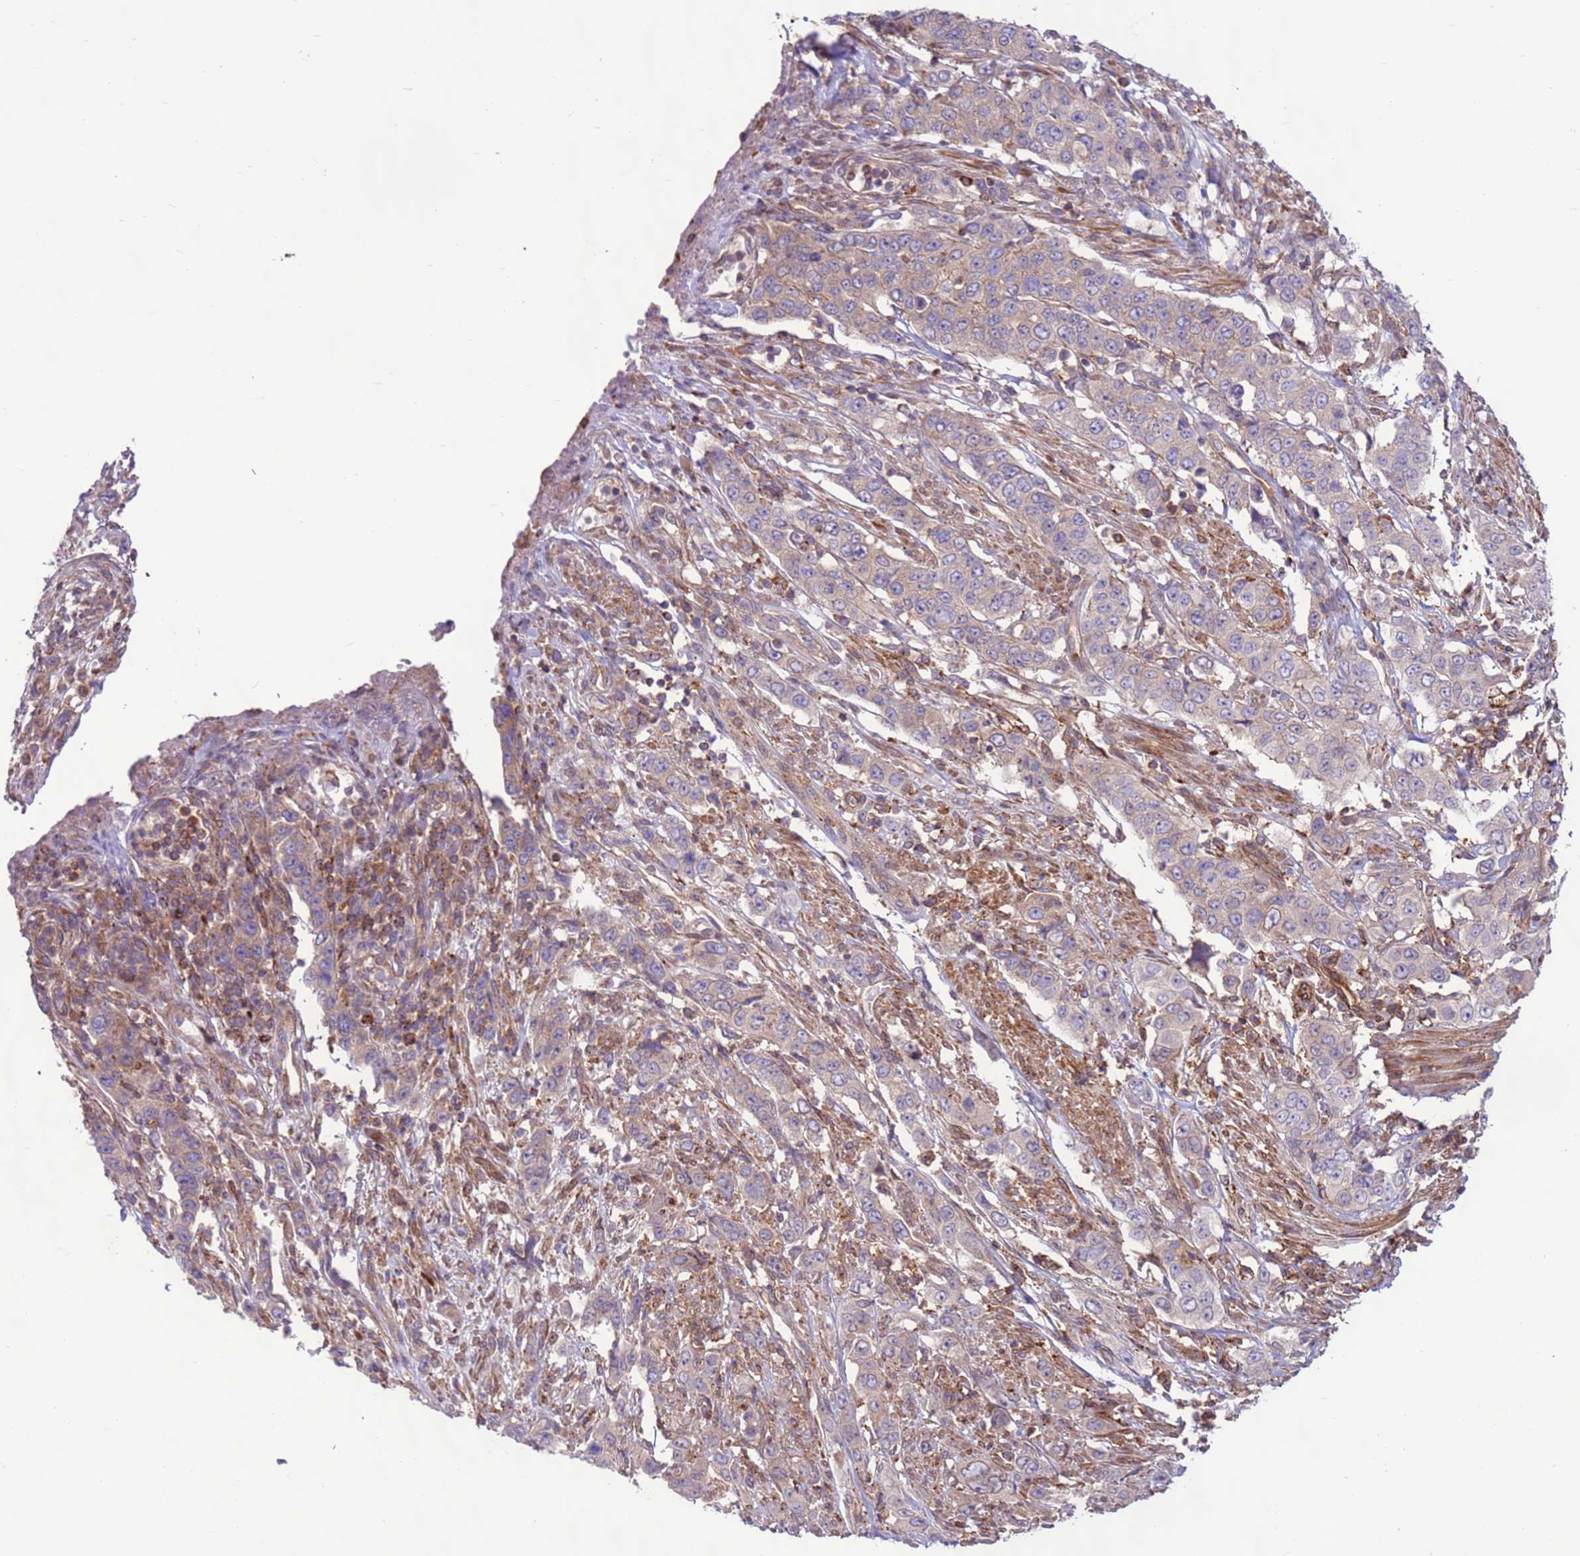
{"staining": {"intensity": "weak", "quantity": "<25%", "location": "cytoplasmic/membranous"}, "tissue": "stomach cancer", "cell_type": "Tumor cells", "image_type": "cancer", "snomed": [{"axis": "morphology", "description": "Adenocarcinoma, NOS"}, {"axis": "topography", "description": "Stomach, upper"}], "caption": "An image of stomach adenocarcinoma stained for a protein displays no brown staining in tumor cells. (DAB (3,3'-diaminobenzidine) immunohistochemistry visualized using brightfield microscopy, high magnification).", "gene": "DDX19B", "patient": {"sex": "male", "age": 62}}